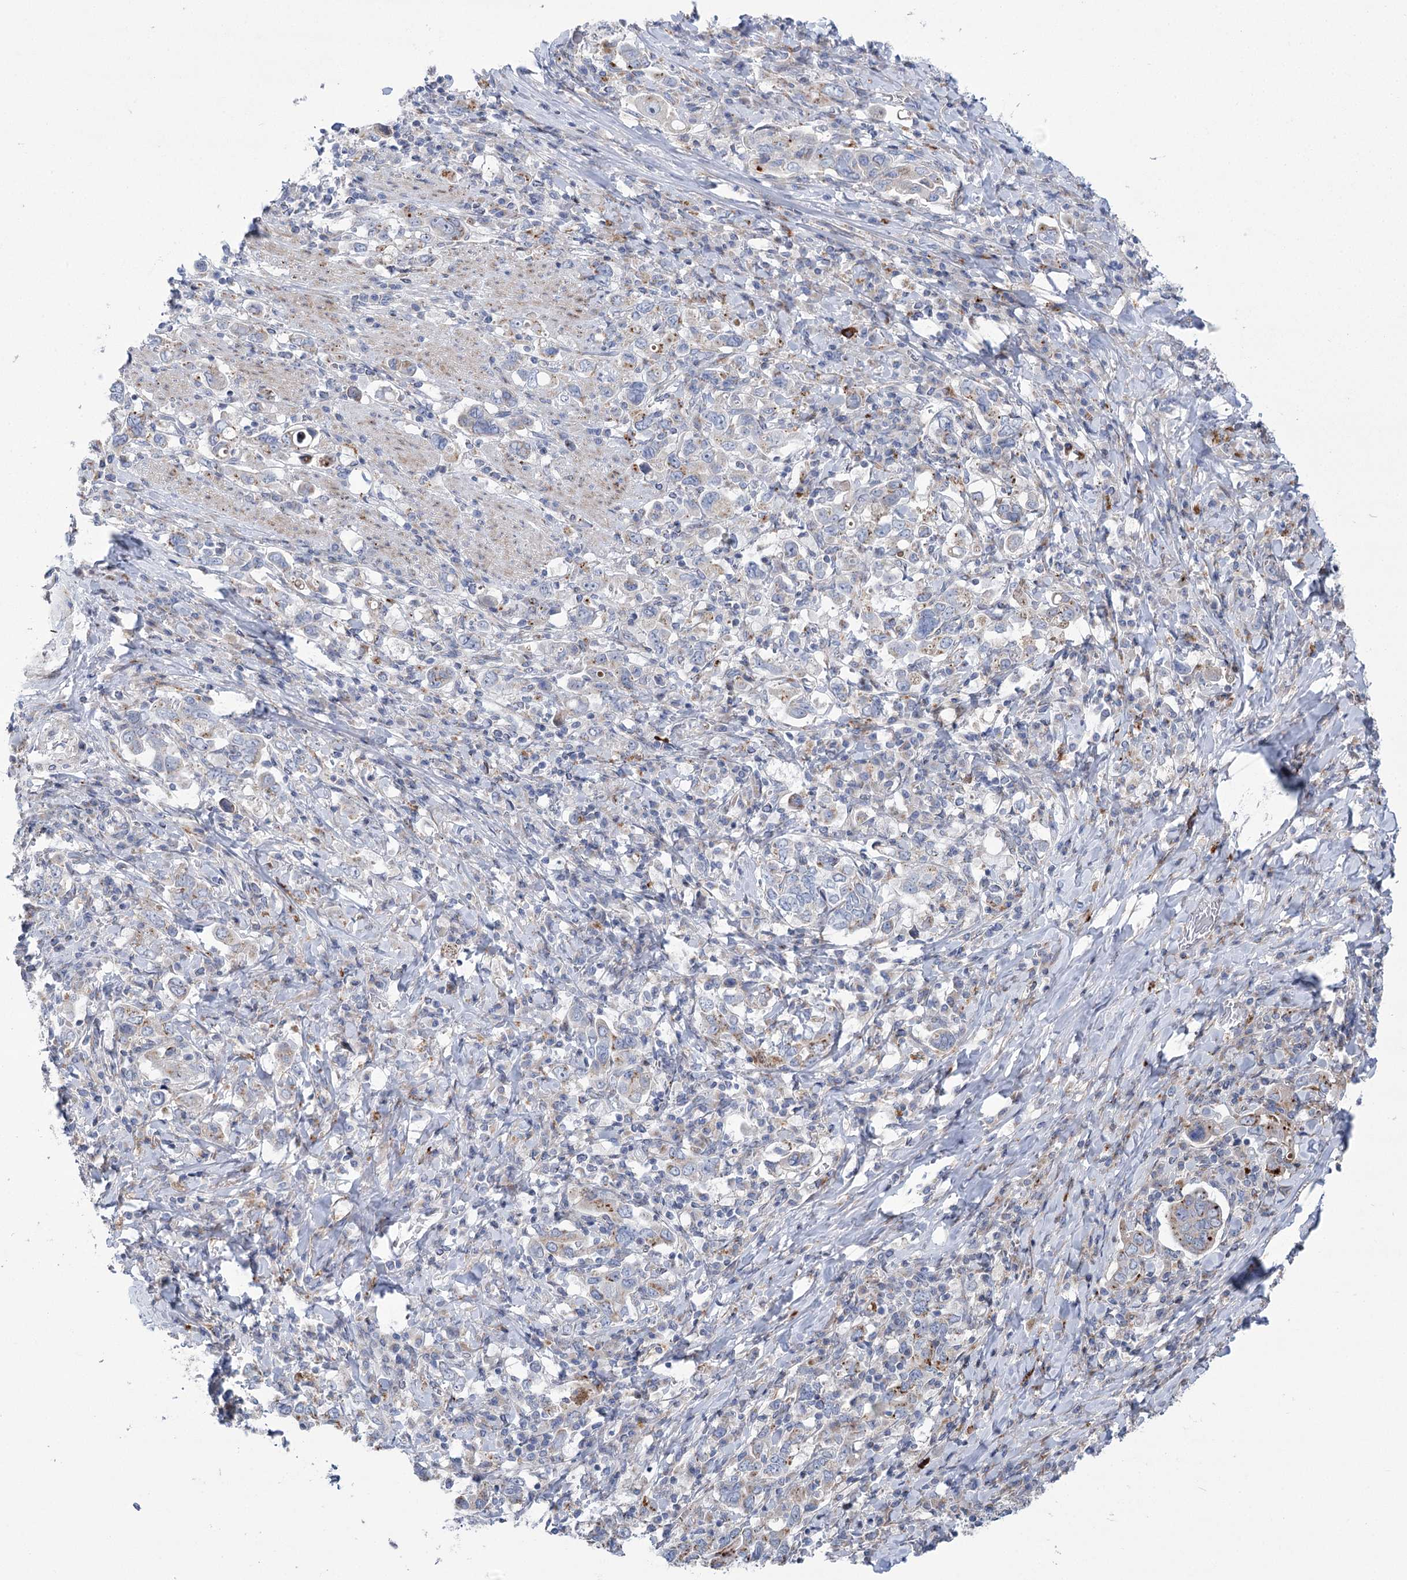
{"staining": {"intensity": "moderate", "quantity": "<25%", "location": "cytoplasmic/membranous"}, "tissue": "stomach cancer", "cell_type": "Tumor cells", "image_type": "cancer", "snomed": [{"axis": "morphology", "description": "Adenocarcinoma, NOS"}, {"axis": "topography", "description": "Stomach, upper"}], "caption": "Stomach cancer tissue shows moderate cytoplasmic/membranous positivity in approximately <25% of tumor cells, visualized by immunohistochemistry.", "gene": "NME7", "patient": {"sex": "male", "age": 62}}